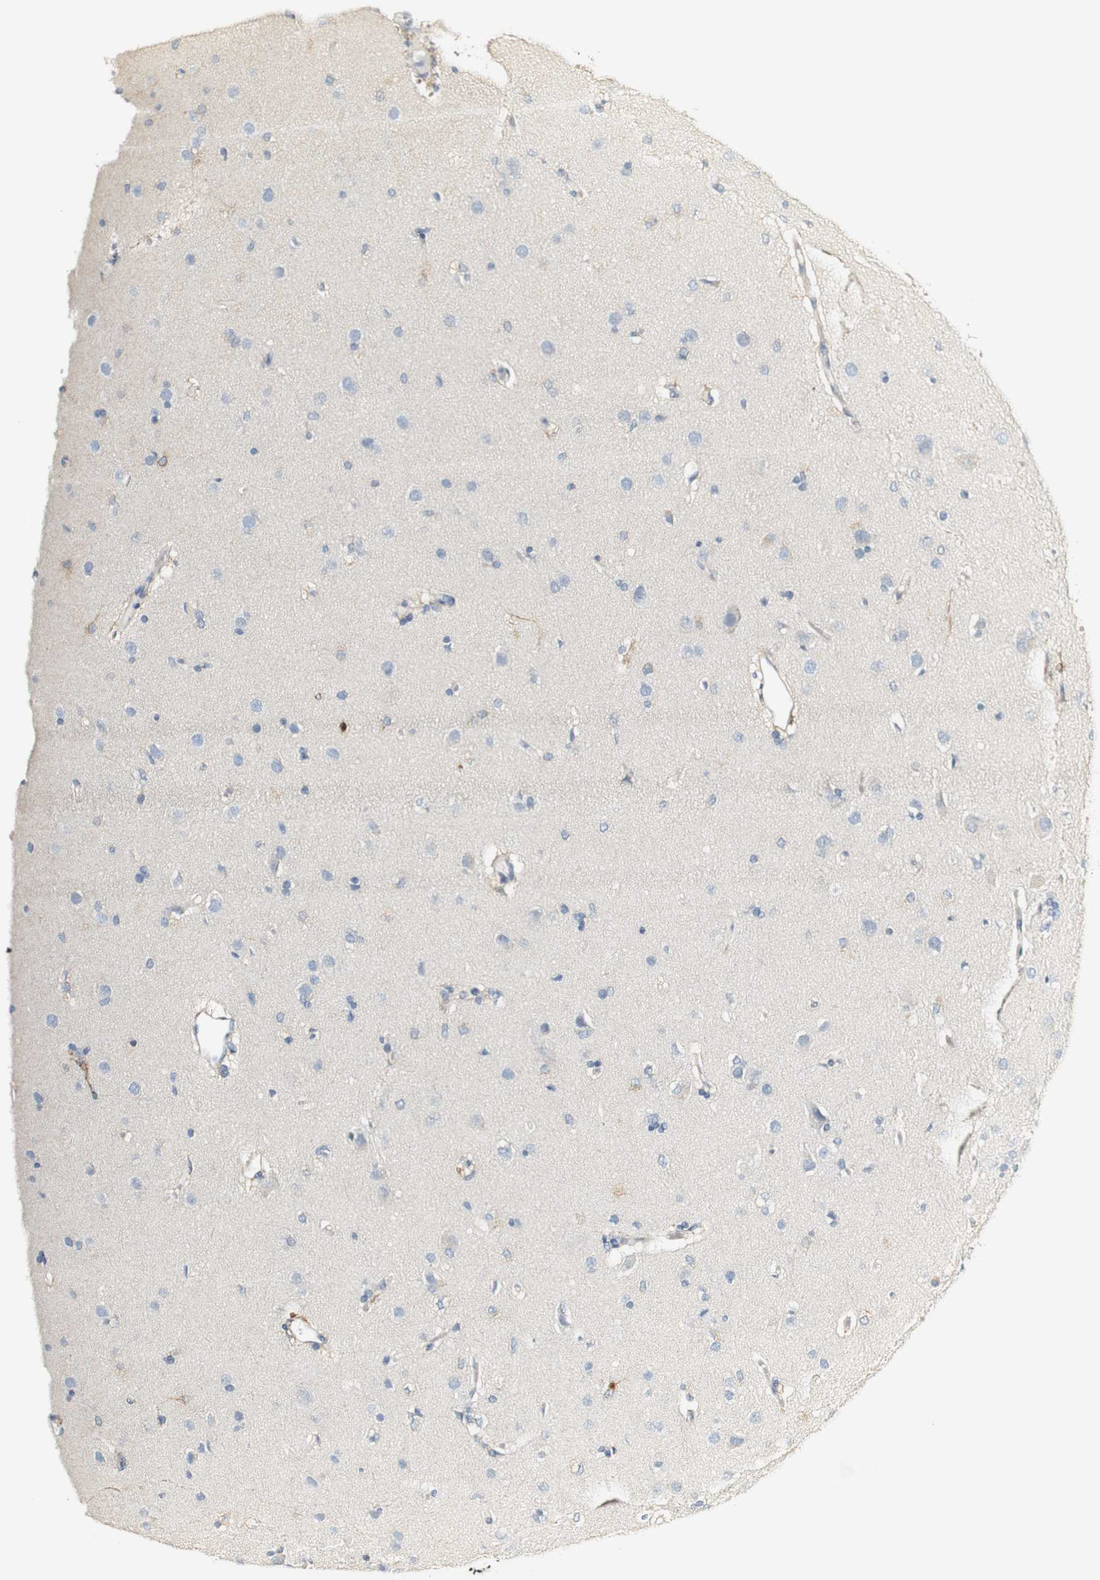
{"staining": {"intensity": "negative", "quantity": "none", "location": "none"}, "tissue": "glioma", "cell_type": "Tumor cells", "image_type": "cancer", "snomed": [{"axis": "morphology", "description": "Glioma, malignant, High grade"}, {"axis": "topography", "description": "Brain"}], "caption": "An immunohistochemistry photomicrograph of malignant glioma (high-grade) is shown. There is no staining in tumor cells of malignant glioma (high-grade). (Immunohistochemistry (ihc), brightfield microscopy, high magnification).", "gene": "FMO3", "patient": {"sex": "female", "age": 59}}